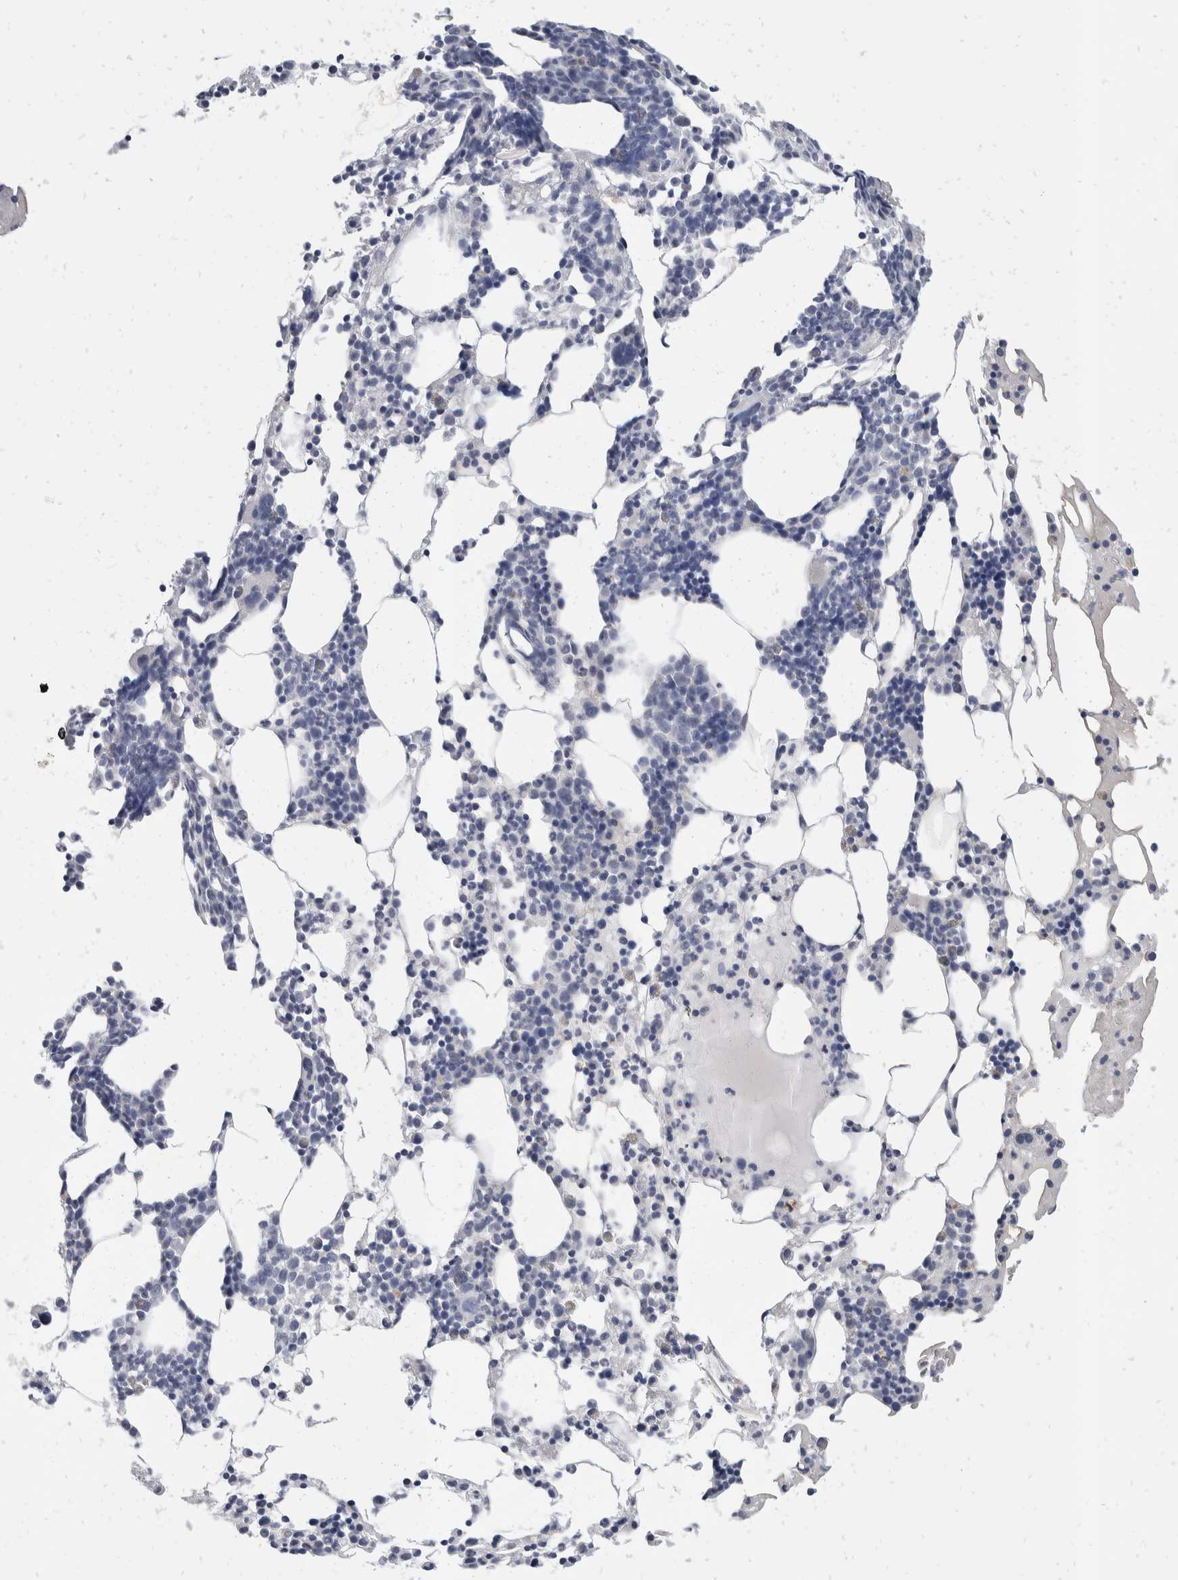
{"staining": {"intensity": "negative", "quantity": "none", "location": "none"}, "tissue": "bone marrow", "cell_type": "Hematopoietic cells", "image_type": "normal", "snomed": [{"axis": "morphology", "description": "Normal tissue, NOS"}, {"axis": "morphology", "description": "Inflammation, NOS"}, {"axis": "topography", "description": "Bone marrow"}], "caption": "Protein analysis of unremarkable bone marrow exhibits no significant positivity in hematopoietic cells.", "gene": "CATSPERD", "patient": {"sex": "male", "age": 68}}